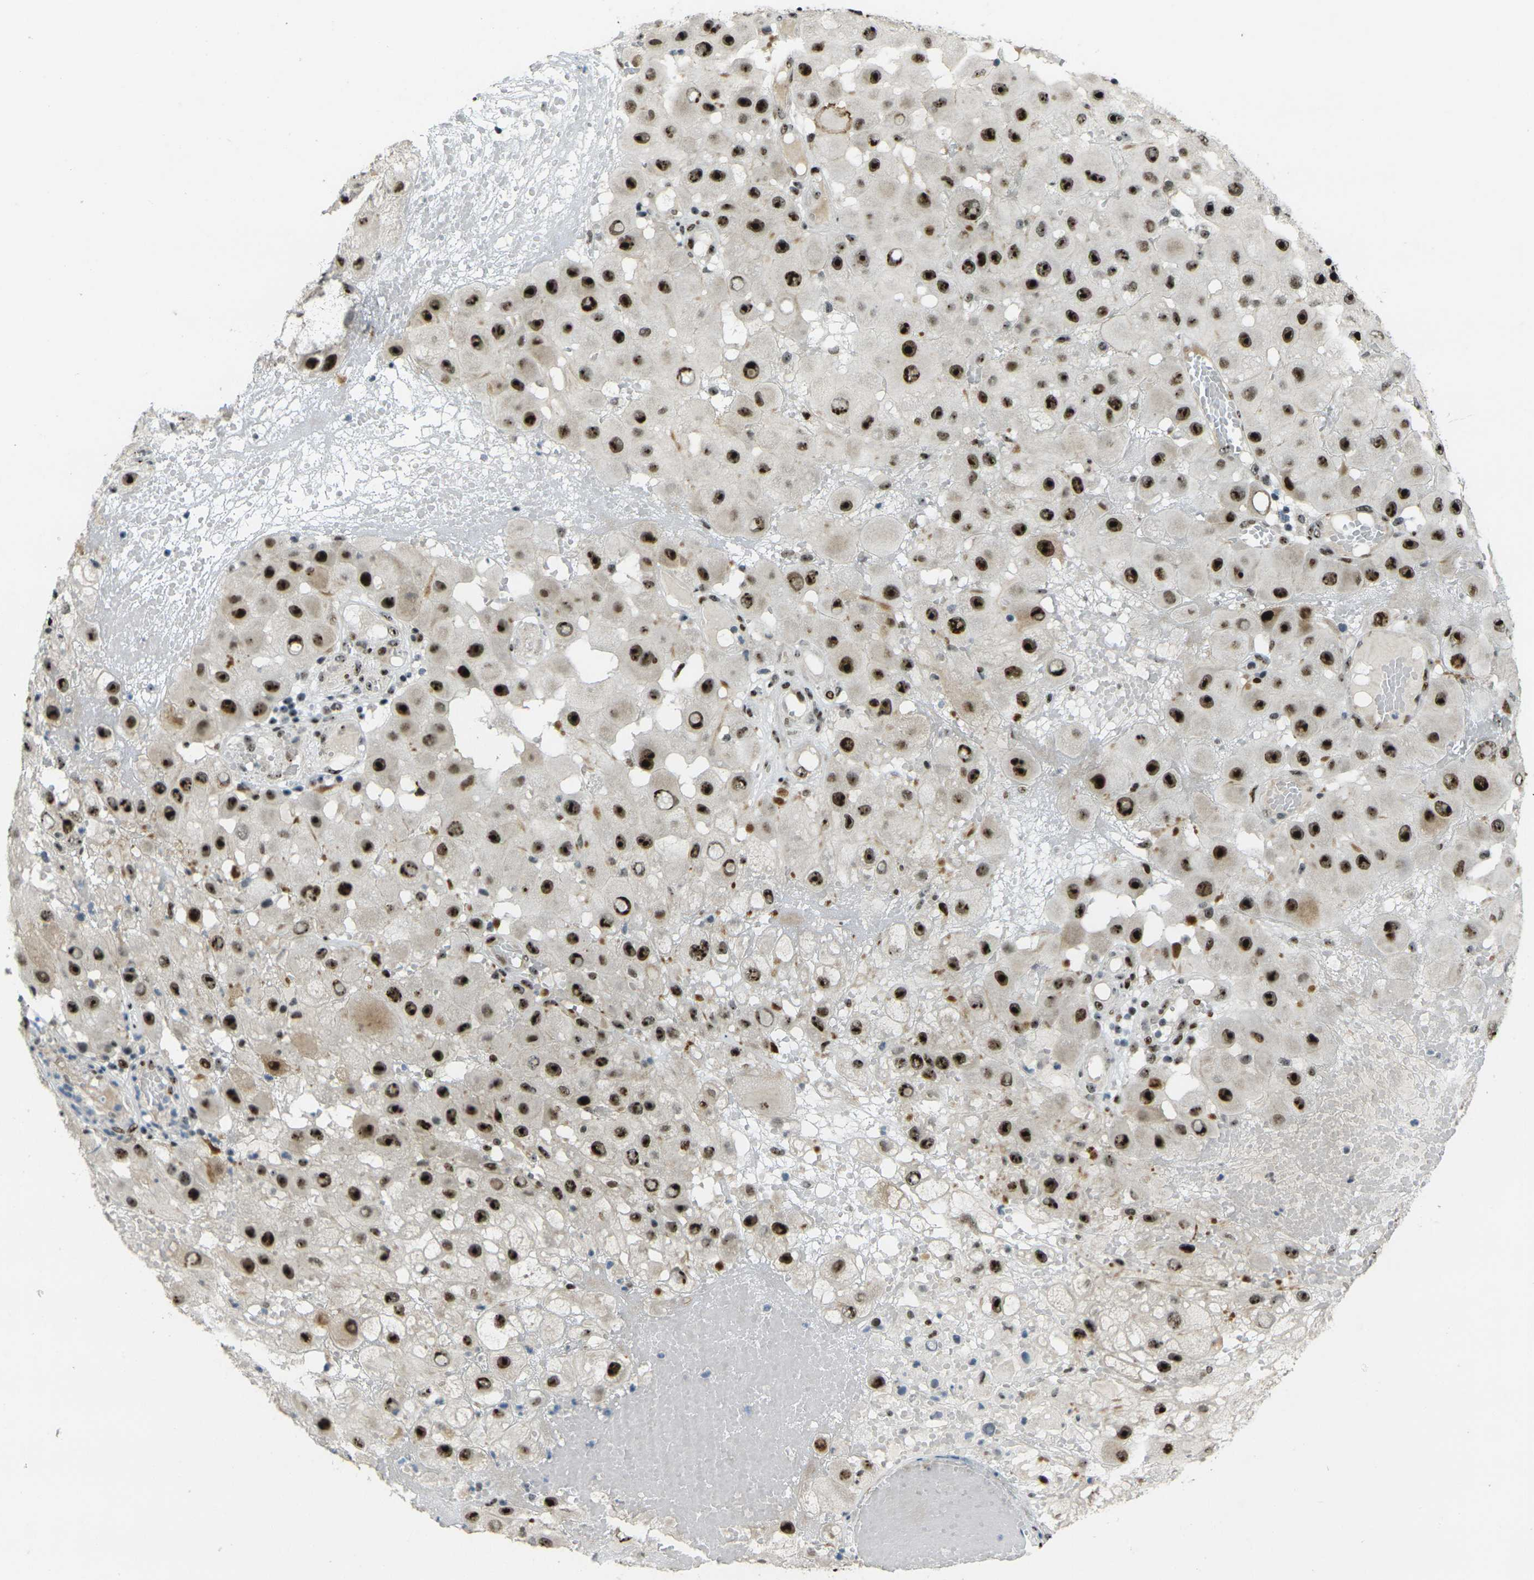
{"staining": {"intensity": "strong", "quantity": ">75%", "location": "nuclear"}, "tissue": "melanoma", "cell_type": "Tumor cells", "image_type": "cancer", "snomed": [{"axis": "morphology", "description": "Malignant melanoma, NOS"}, {"axis": "topography", "description": "Skin"}], "caption": "Melanoma tissue exhibits strong nuclear positivity in about >75% of tumor cells", "gene": "UBE2C", "patient": {"sex": "female", "age": 81}}